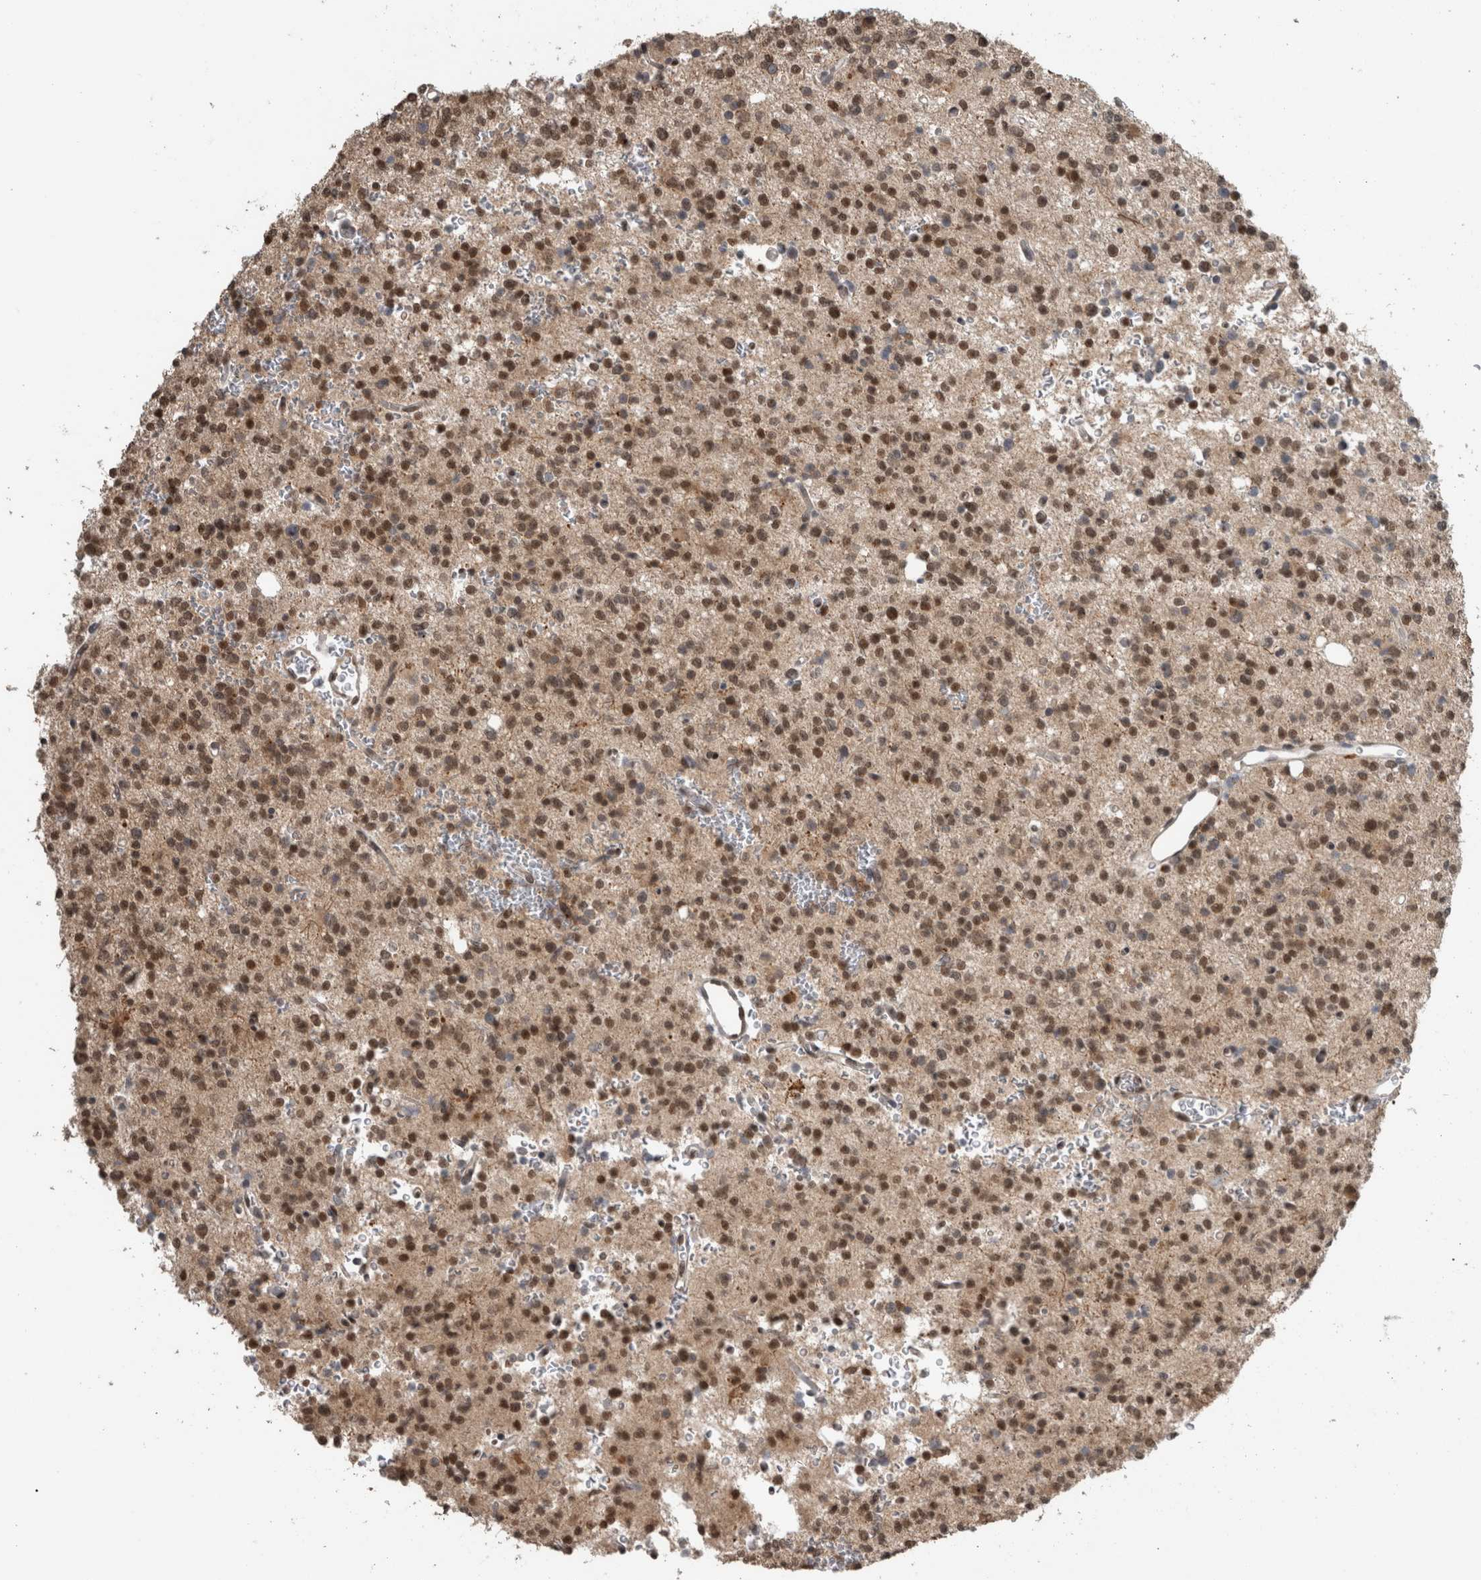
{"staining": {"intensity": "moderate", "quantity": ">75%", "location": "nuclear"}, "tissue": "glioma", "cell_type": "Tumor cells", "image_type": "cancer", "snomed": [{"axis": "morphology", "description": "Glioma, malignant, High grade"}, {"axis": "topography", "description": "Brain"}], "caption": "The immunohistochemical stain highlights moderate nuclear positivity in tumor cells of glioma tissue. (DAB IHC with brightfield microscopy, high magnification).", "gene": "SPAG7", "patient": {"sex": "female", "age": 62}}